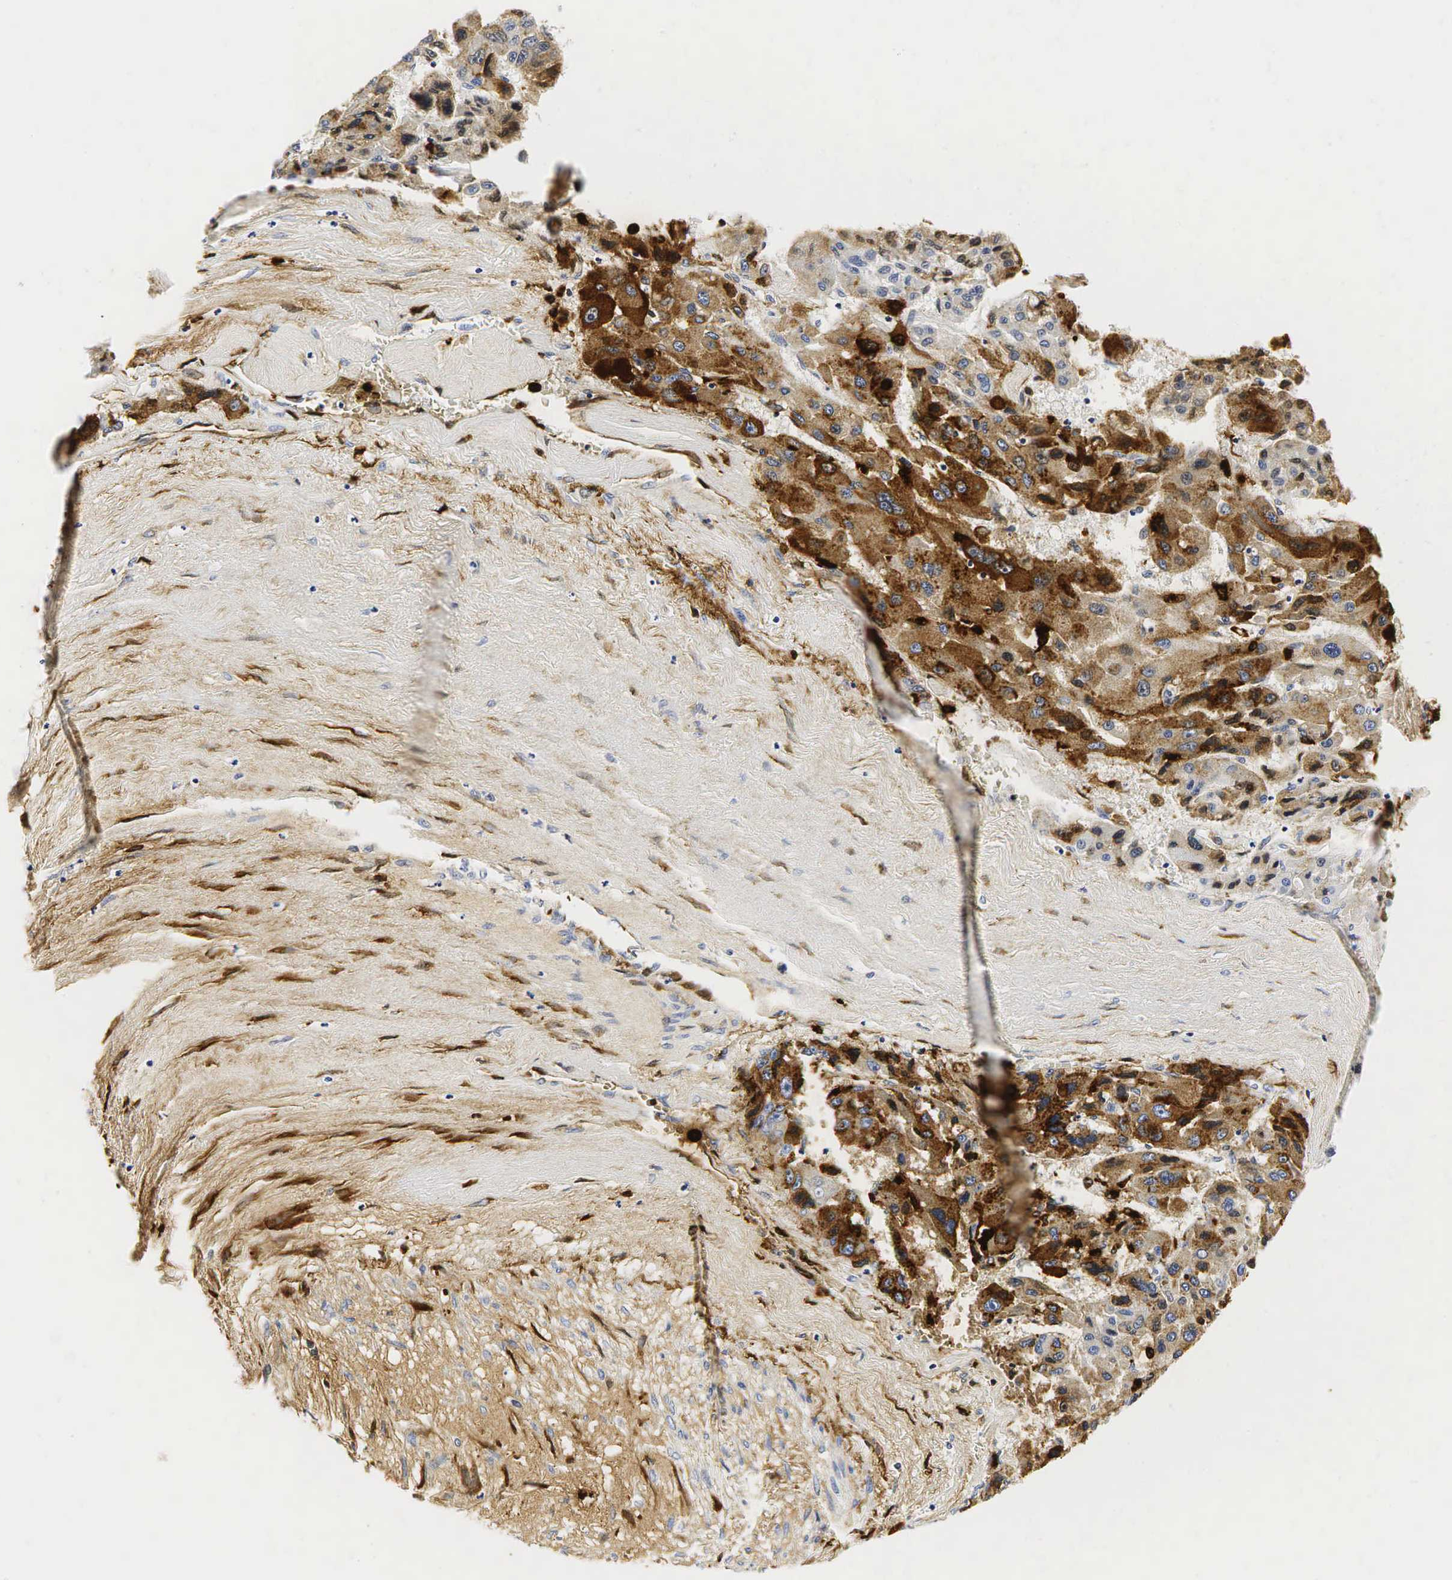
{"staining": {"intensity": "moderate", "quantity": "25%-75%", "location": "cytoplasmic/membranous"}, "tissue": "liver cancer", "cell_type": "Tumor cells", "image_type": "cancer", "snomed": [{"axis": "morphology", "description": "Carcinoma, Hepatocellular, NOS"}, {"axis": "topography", "description": "Liver"}], "caption": "Hepatocellular carcinoma (liver) was stained to show a protein in brown. There is medium levels of moderate cytoplasmic/membranous staining in approximately 25%-75% of tumor cells. (DAB IHC with brightfield microscopy, high magnification).", "gene": "LYZ", "patient": {"sex": "male", "age": 64}}